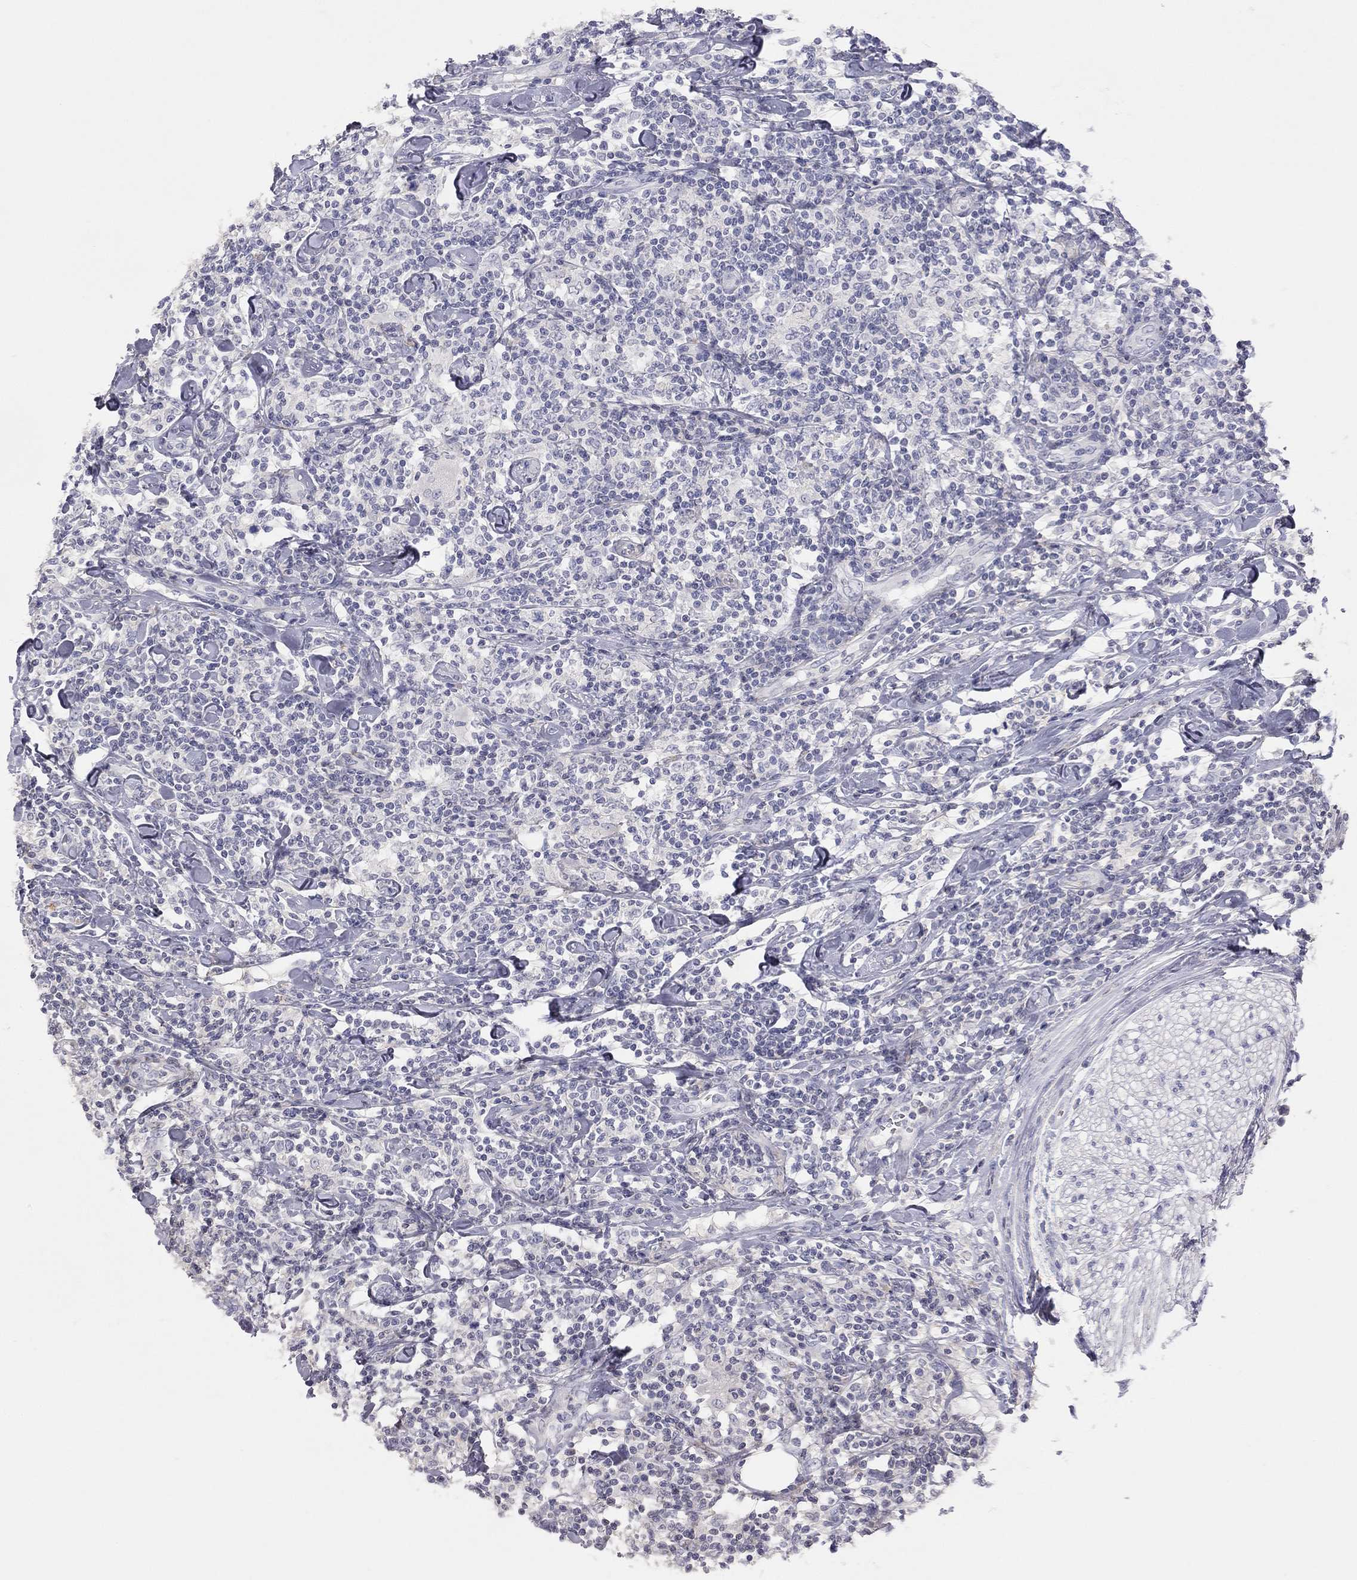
{"staining": {"intensity": "negative", "quantity": "none", "location": "none"}, "tissue": "lymphoma", "cell_type": "Tumor cells", "image_type": "cancer", "snomed": [{"axis": "morphology", "description": "Malignant lymphoma, non-Hodgkin's type, High grade"}, {"axis": "topography", "description": "Lymph node"}], "caption": "Immunohistochemistry photomicrograph of neoplastic tissue: human high-grade malignant lymphoma, non-Hodgkin's type stained with DAB (3,3'-diaminobenzidine) displays no significant protein expression in tumor cells.", "gene": "ADCYAP1", "patient": {"sex": "female", "age": 84}}